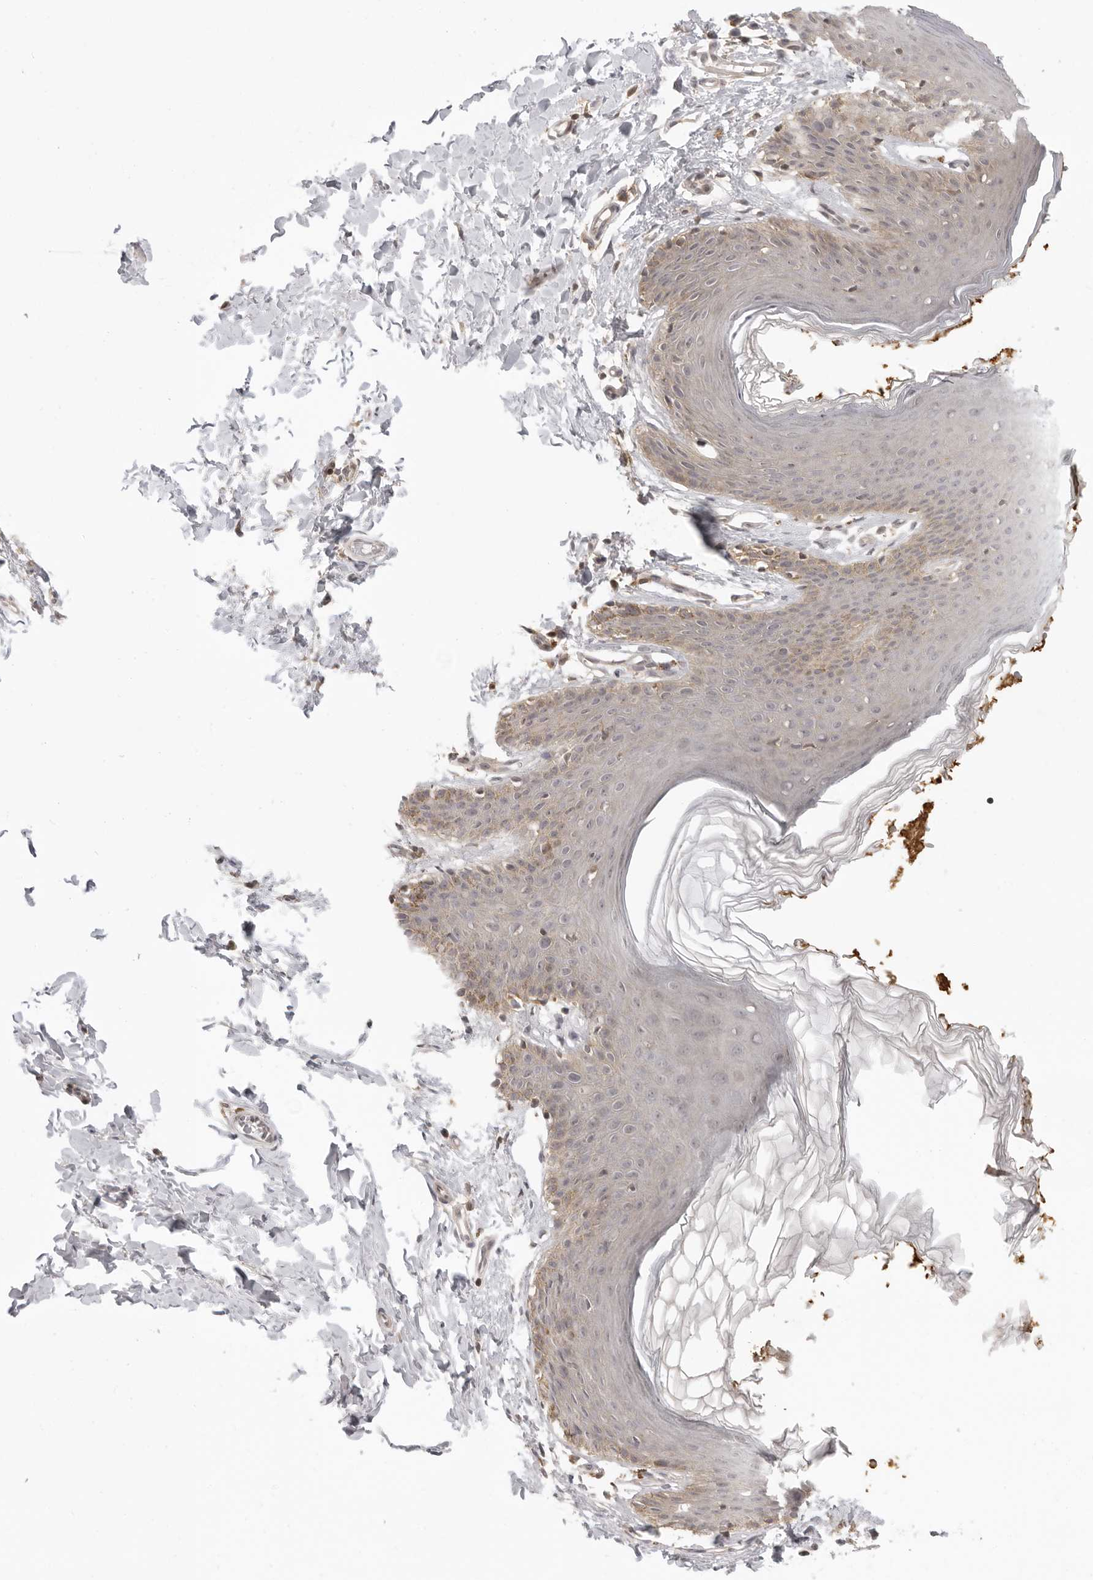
{"staining": {"intensity": "moderate", "quantity": "<25%", "location": "cytoplasmic/membranous"}, "tissue": "skin", "cell_type": "Epidermal cells", "image_type": "normal", "snomed": [{"axis": "morphology", "description": "Normal tissue, NOS"}, {"axis": "topography", "description": "Vulva"}], "caption": "An immunohistochemistry (IHC) micrograph of unremarkable tissue is shown. Protein staining in brown labels moderate cytoplasmic/membranous positivity in skin within epidermal cells.", "gene": "PRRC2A", "patient": {"sex": "female", "age": 66}}